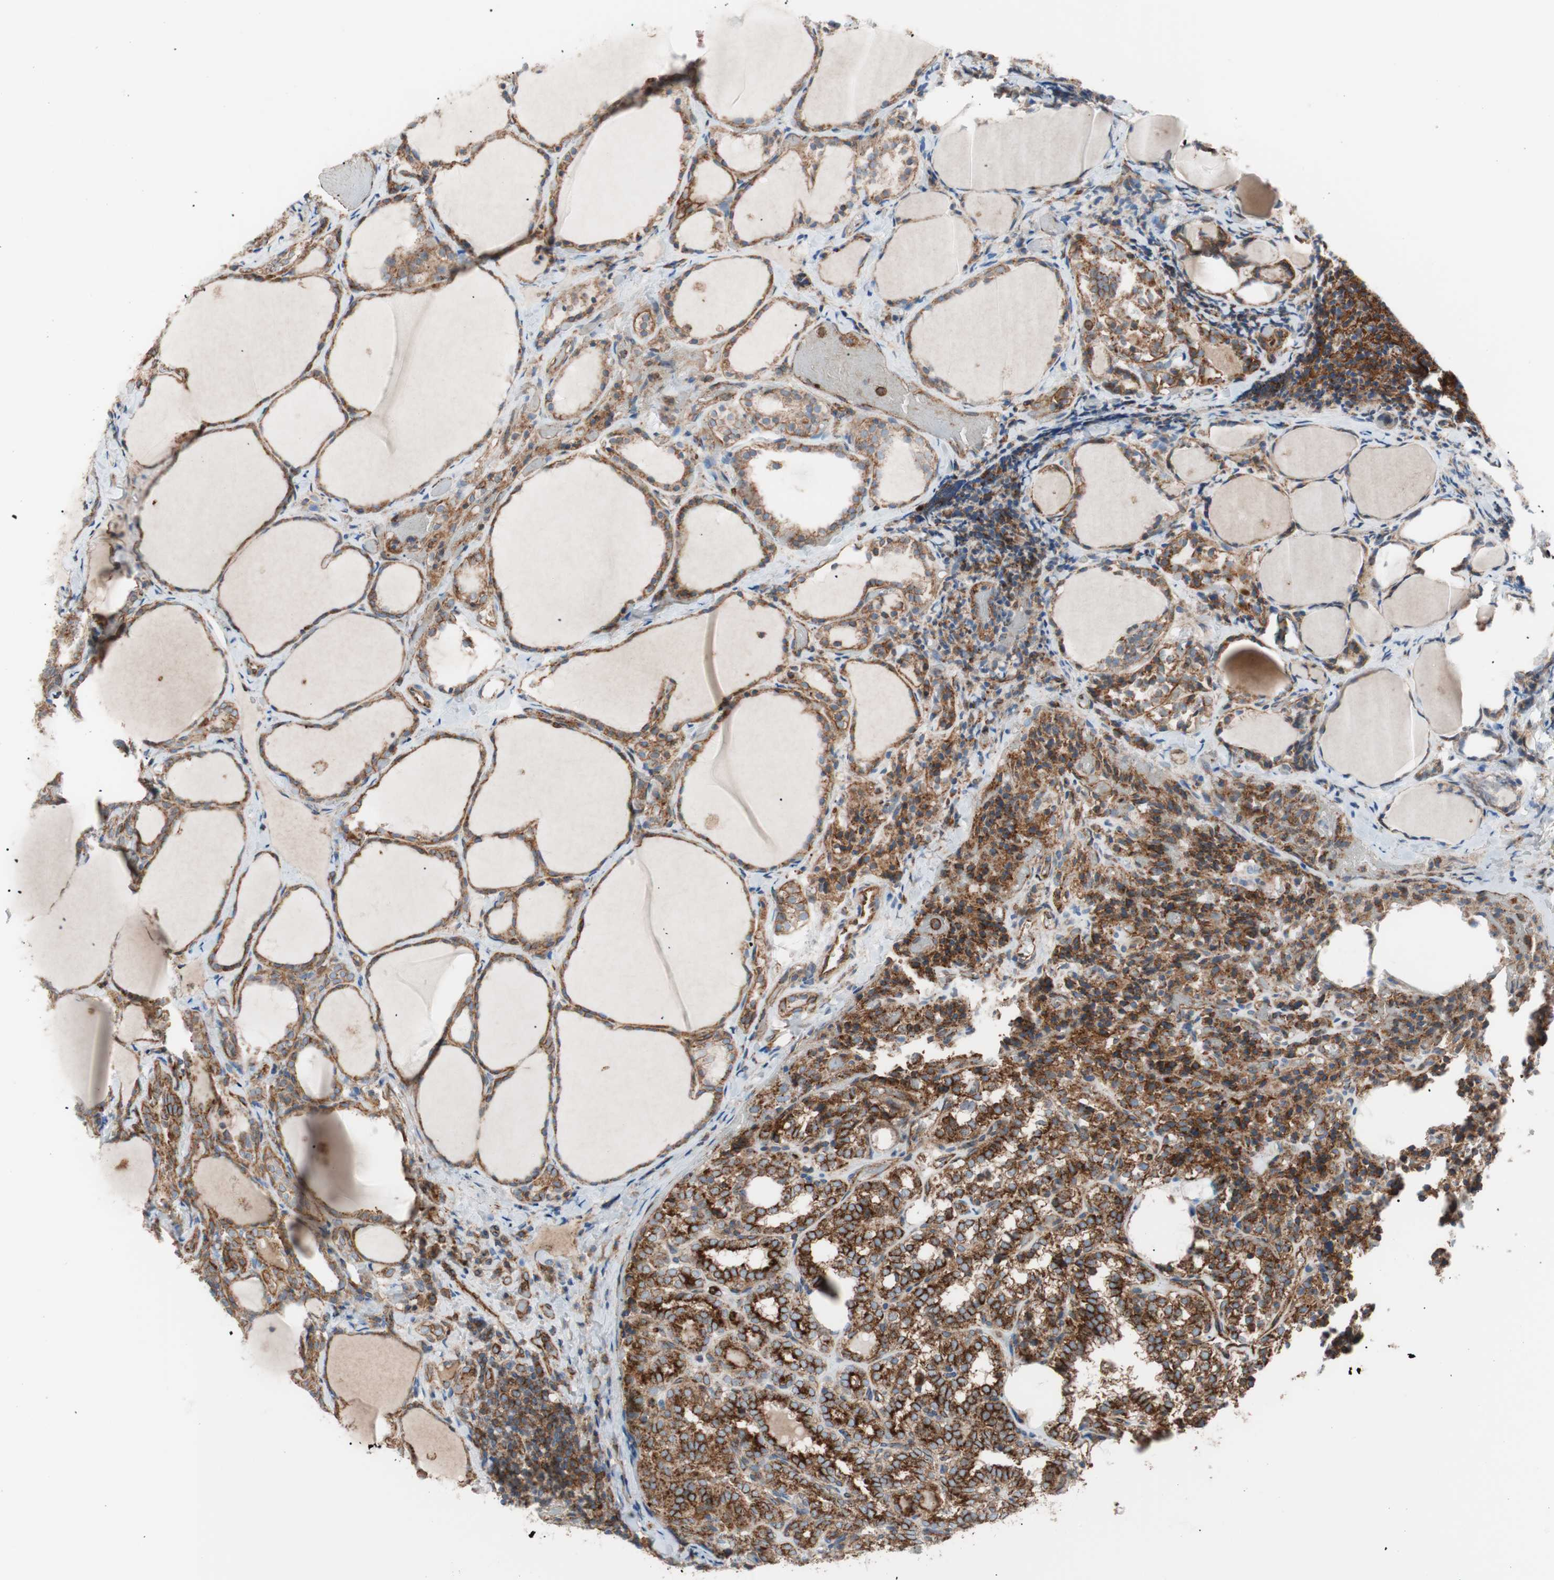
{"staining": {"intensity": "strong", "quantity": ">75%", "location": "cytoplasmic/membranous"}, "tissue": "thyroid cancer", "cell_type": "Tumor cells", "image_type": "cancer", "snomed": [{"axis": "morphology", "description": "Normal tissue, NOS"}, {"axis": "morphology", "description": "Papillary adenocarcinoma, NOS"}, {"axis": "topography", "description": "Thyroid gland"}], "caption": "Thyroid cancer (papillary adenocarcinoma) was stained to show a protein in brown. There is high levels of strong cytoplasmic/membranous expression in about >75% of tumor cells.", "gene": "FLOT2", "patient": {"sex": "female", "age": 30}}